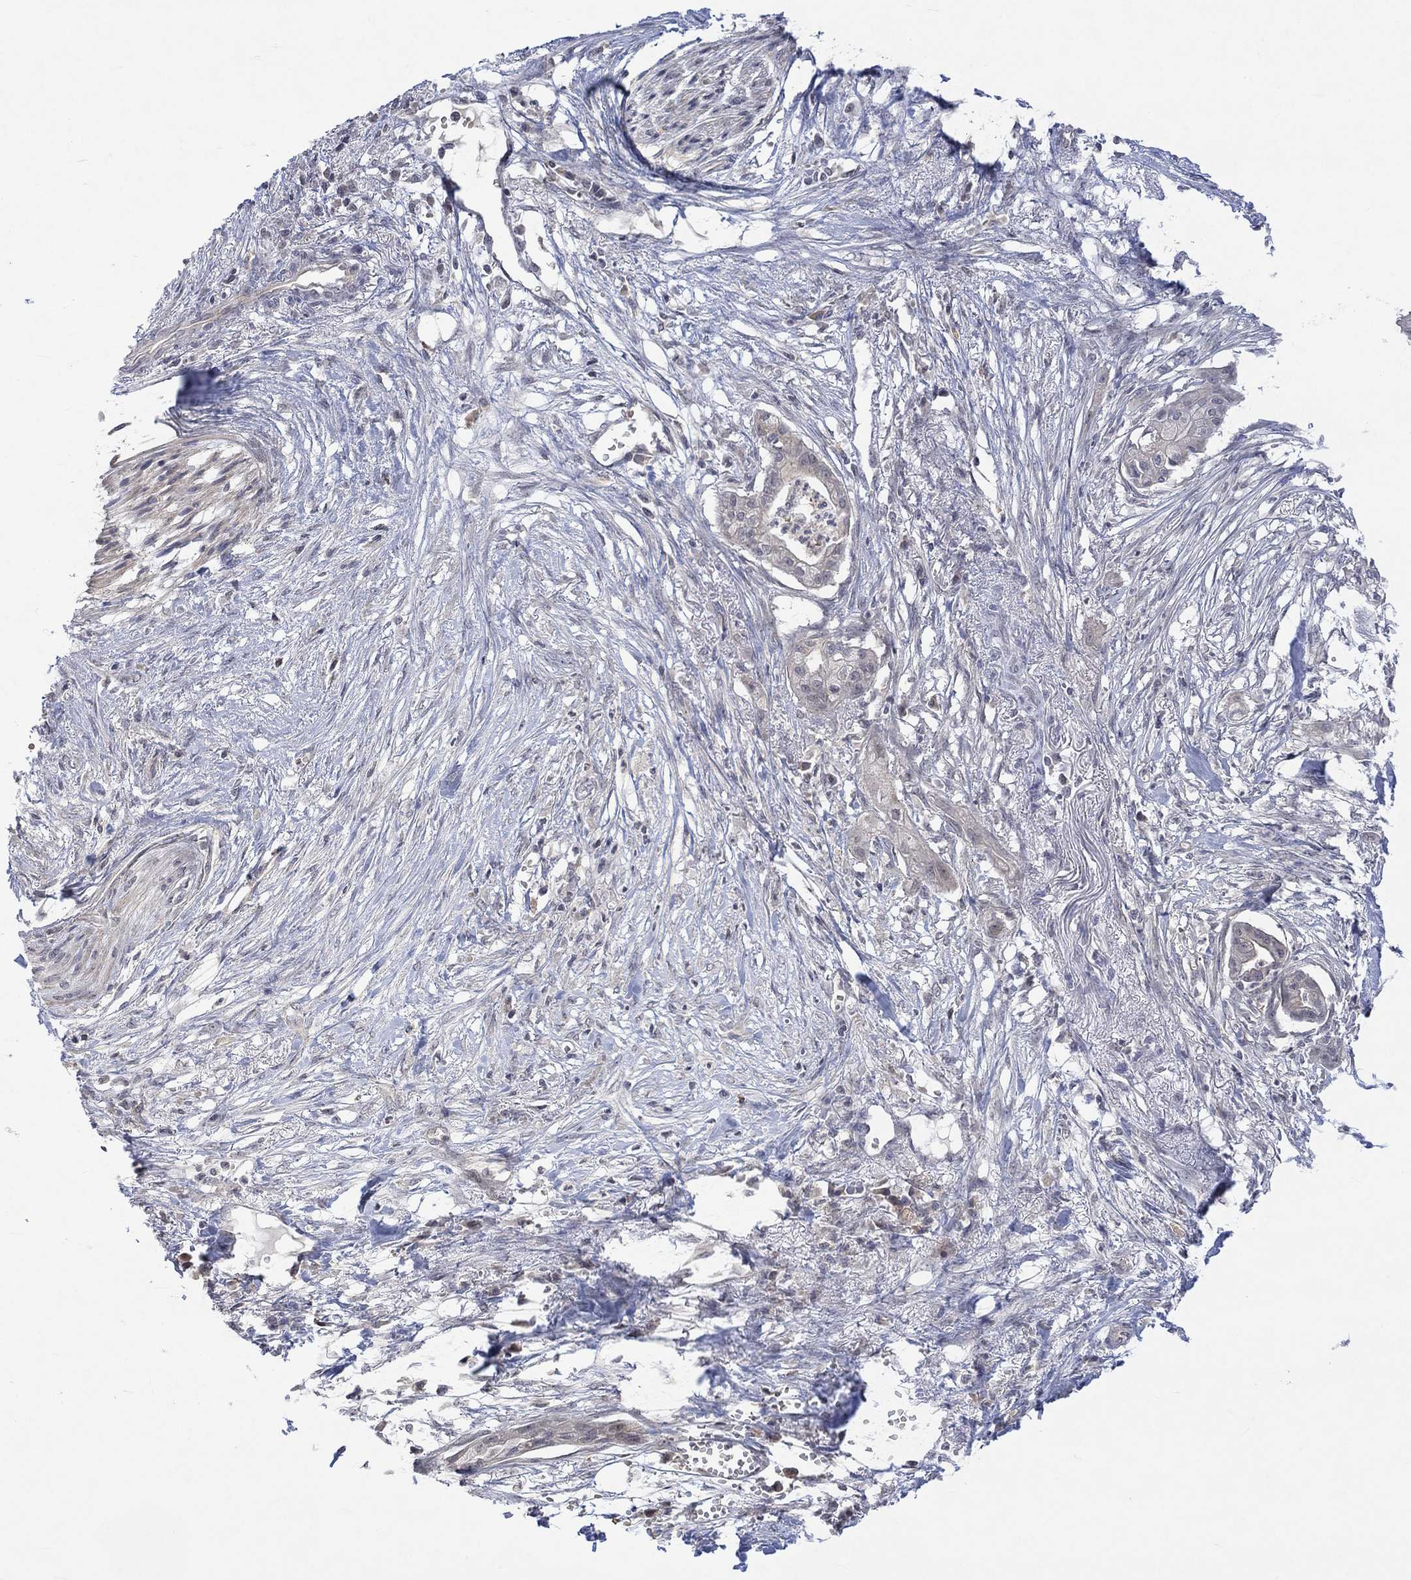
{"staining": {"intensity": "negative", "quantity": "none", "location": "none"}, "tissue": "pancreatic cancer", "cell_type": "Tumor cells", "image_type": "cancer", "snomed": [{"axis": "morphology", "description": "Normal tissue, NOS"}, {"axis": "morphology", "description": "Adenocarcinoma, NOS"}, {"axis": "topography", "description": "Pancreas"}], "caption": "This is an immunohistochemistry micrograph of pancreatic cancer (adenocarcinoma). There is no staining in tumor cells.", "gene": "GRIN2D", "patient": {"sex": "female", "age": 58}}